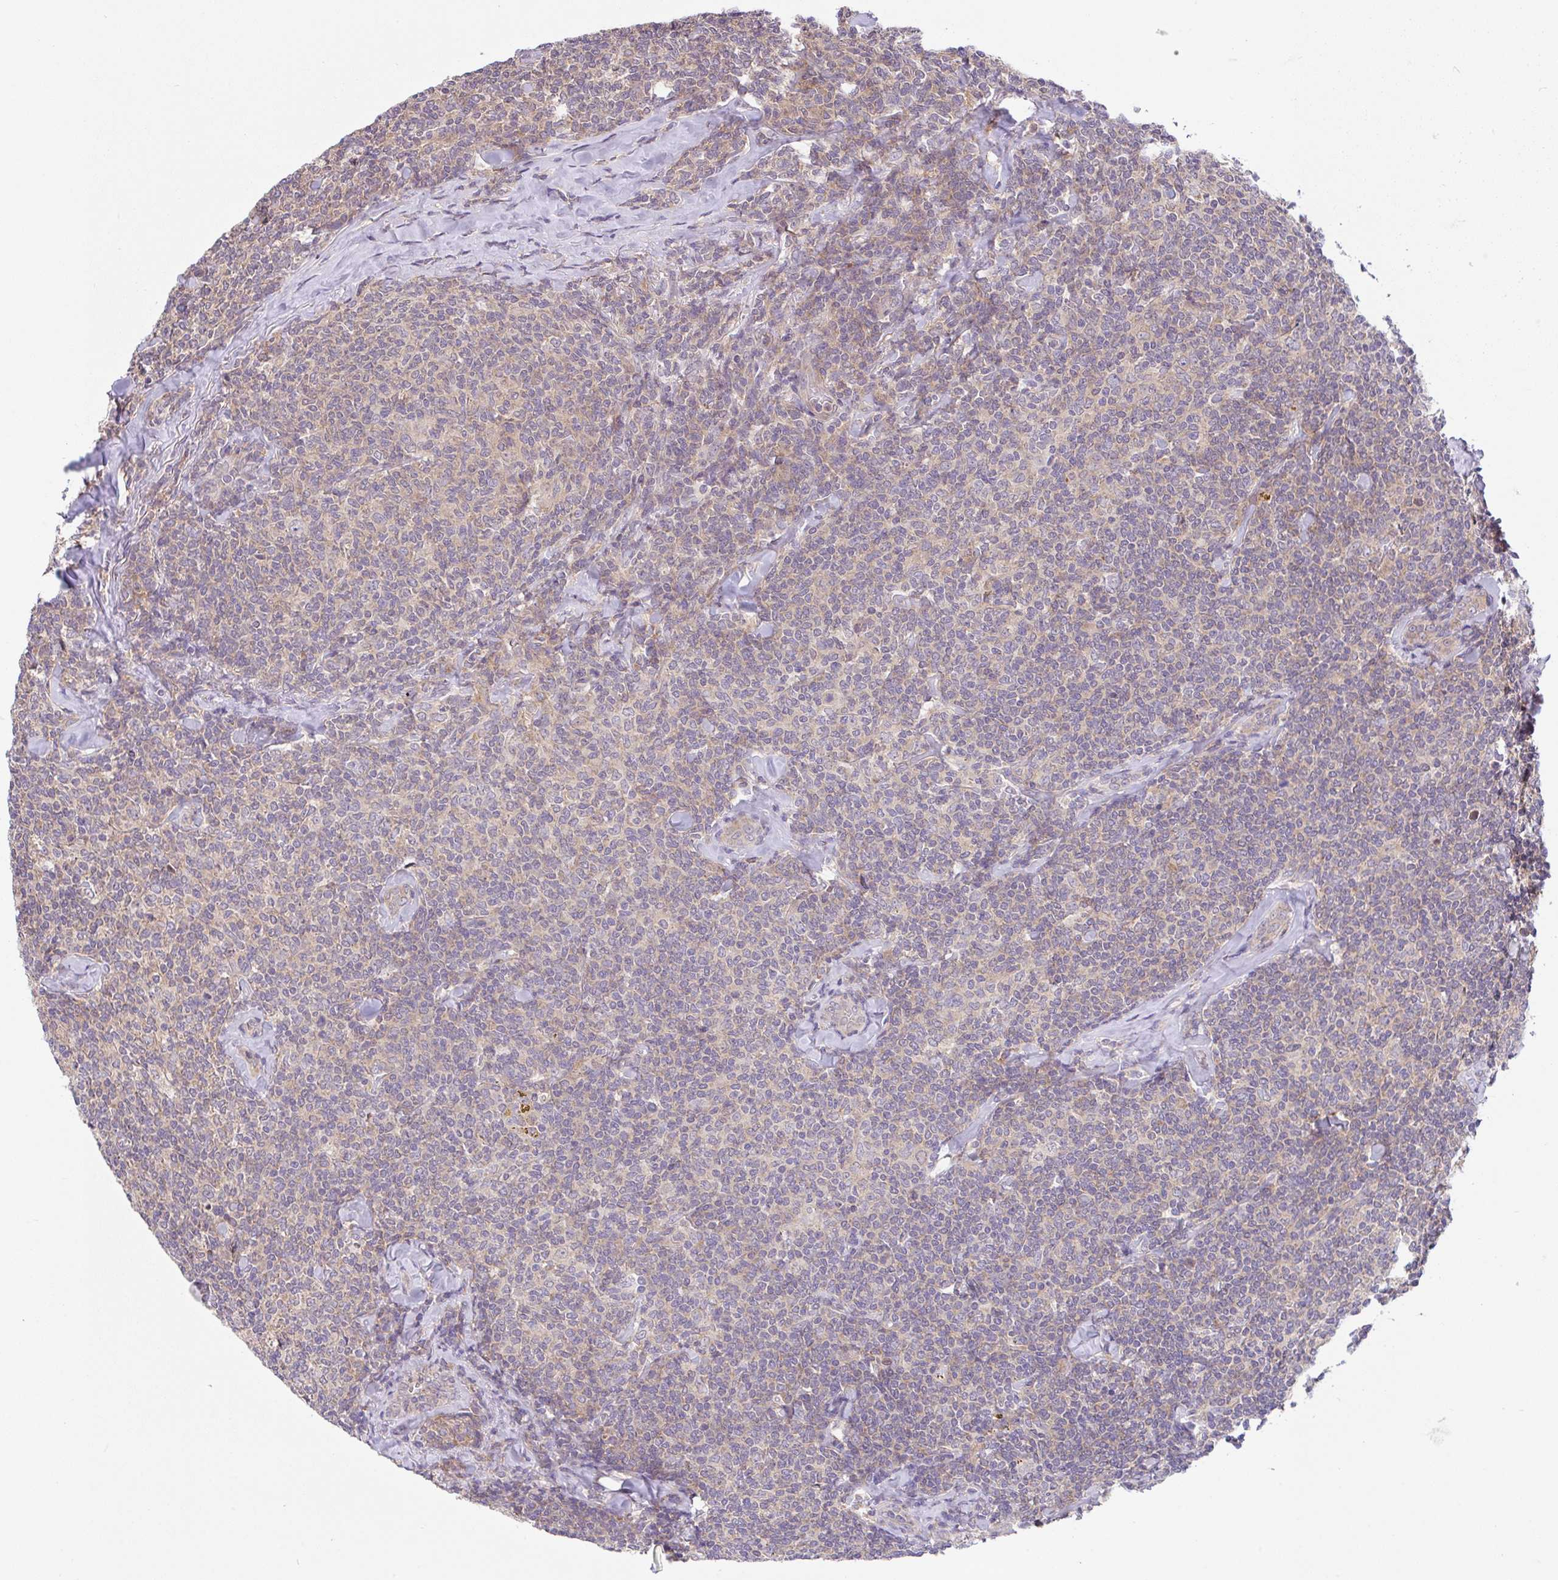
{"staining": {"intensity": "weak", "quantity": "<25%", "location": "cytoplasmic/membranous"}, "tissue": "lymphoma", "cell_type": "Tumor cells", "image_type": "cancer", "snomed": [{"axis": "morphology", "description": "Malignant lymphoma, non-Hodgkin's type, Low grade"}, {"axis": "topography", "description": "Lymph node"}], "caption": "This histopathology image is of lymphoma stained with IHC to label a protein in brown with the nuclei are counter-stained blue. There is no staining in tumor cells.", "gene": "RALBP1", "patient": {"sex": "female", "age": 56}}